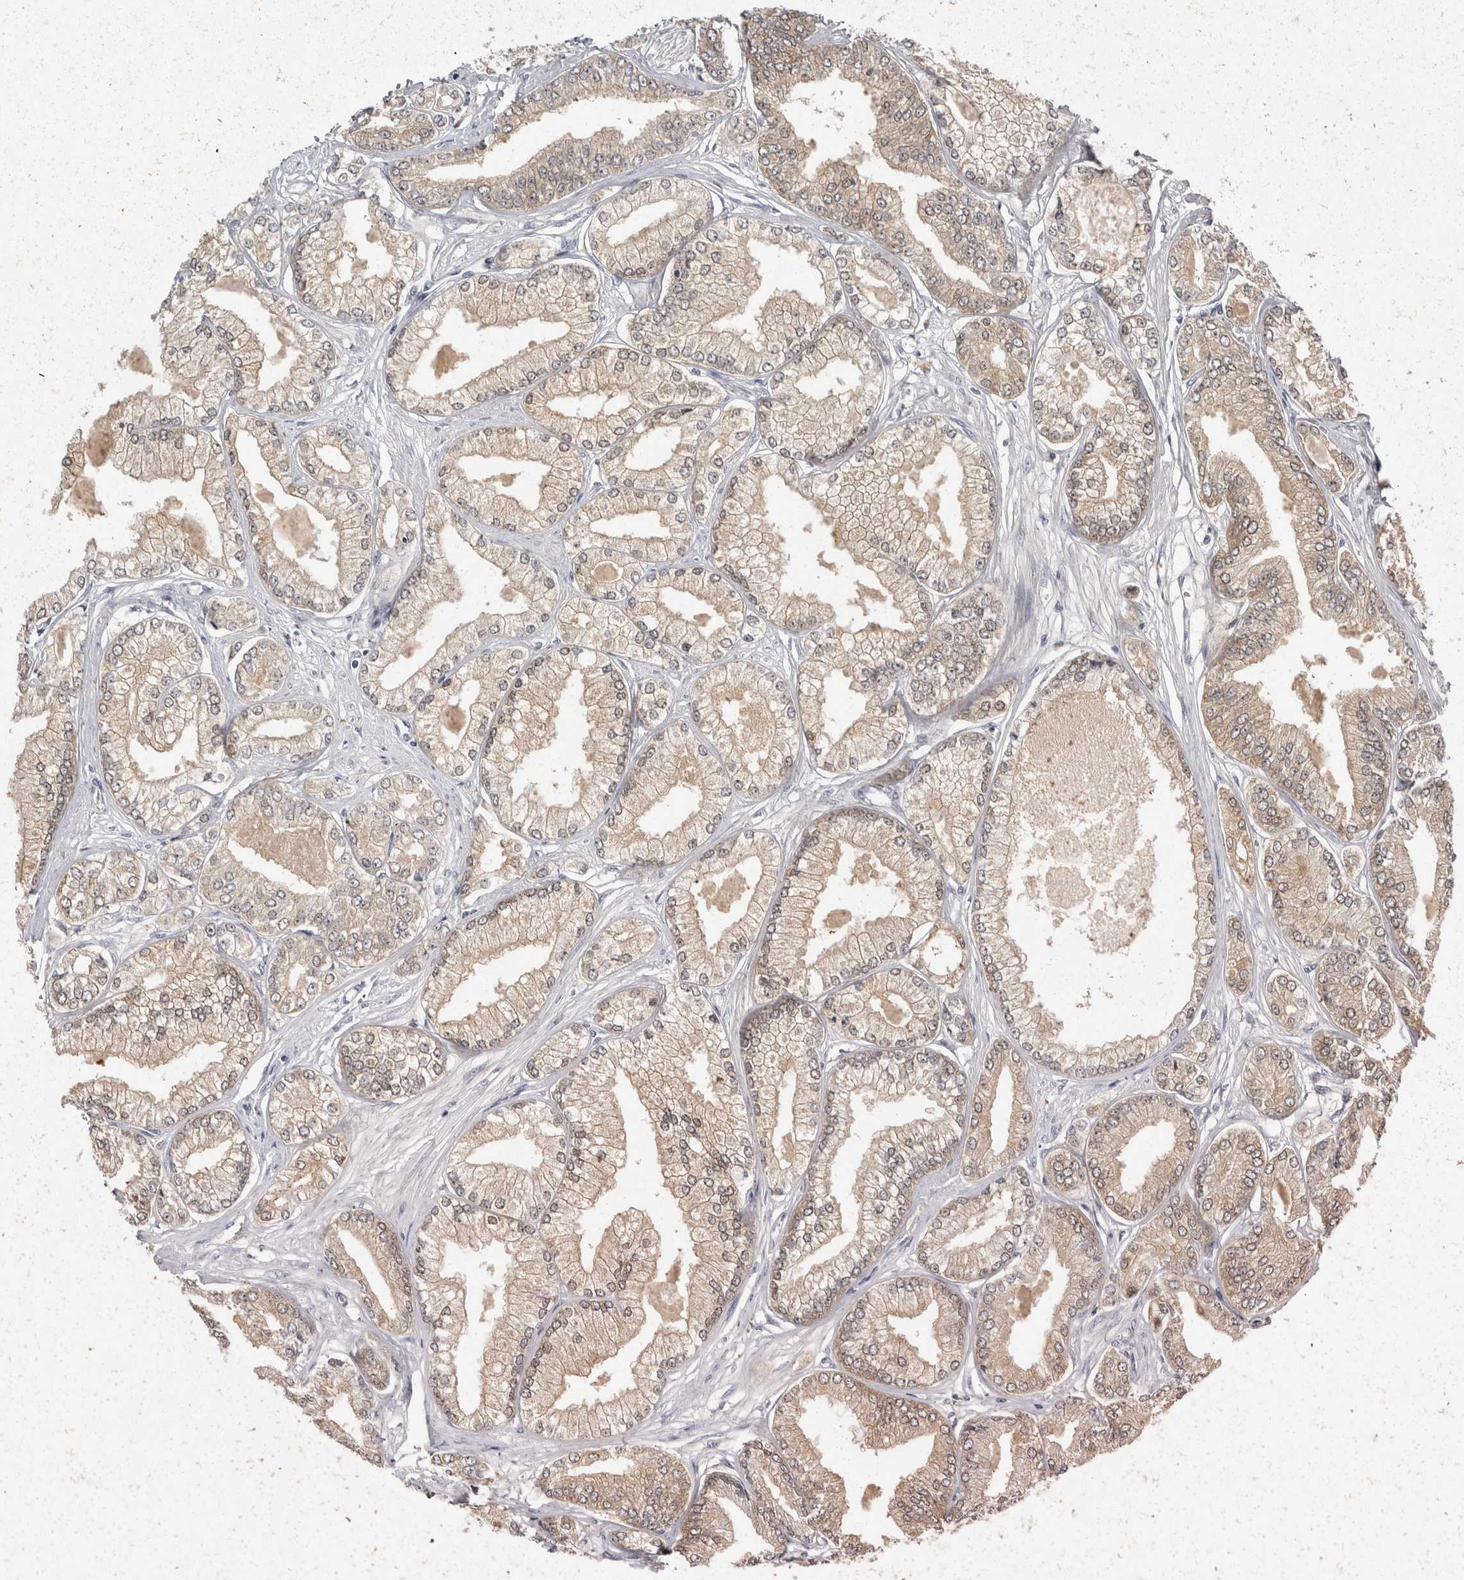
{"staining": {"intensity": "moderate", "quantity": "25%-75%", "location": "cytoplasmic/membranous,nuclear"}, "tissue": "prostate cancer", "cell_type": "Tumor cells", "image_type": "cancer", "snomed": [{"axis": "morphology", "description": "Adenocarcinoma, Low grade"}, {"axis": "topography", "description": "Prostate"}], "caption": "Brown immunohistochemical staining in prostate cancer reveals moderate cytoplasmic/membranous and nuclear staining in approximately 25%-75% of tumor cells. (brown staining indicates protein expression, while blue staining denotes nuclei).", "gene": "ACAT2", "patient": {"sex": "male", "age": 52}}